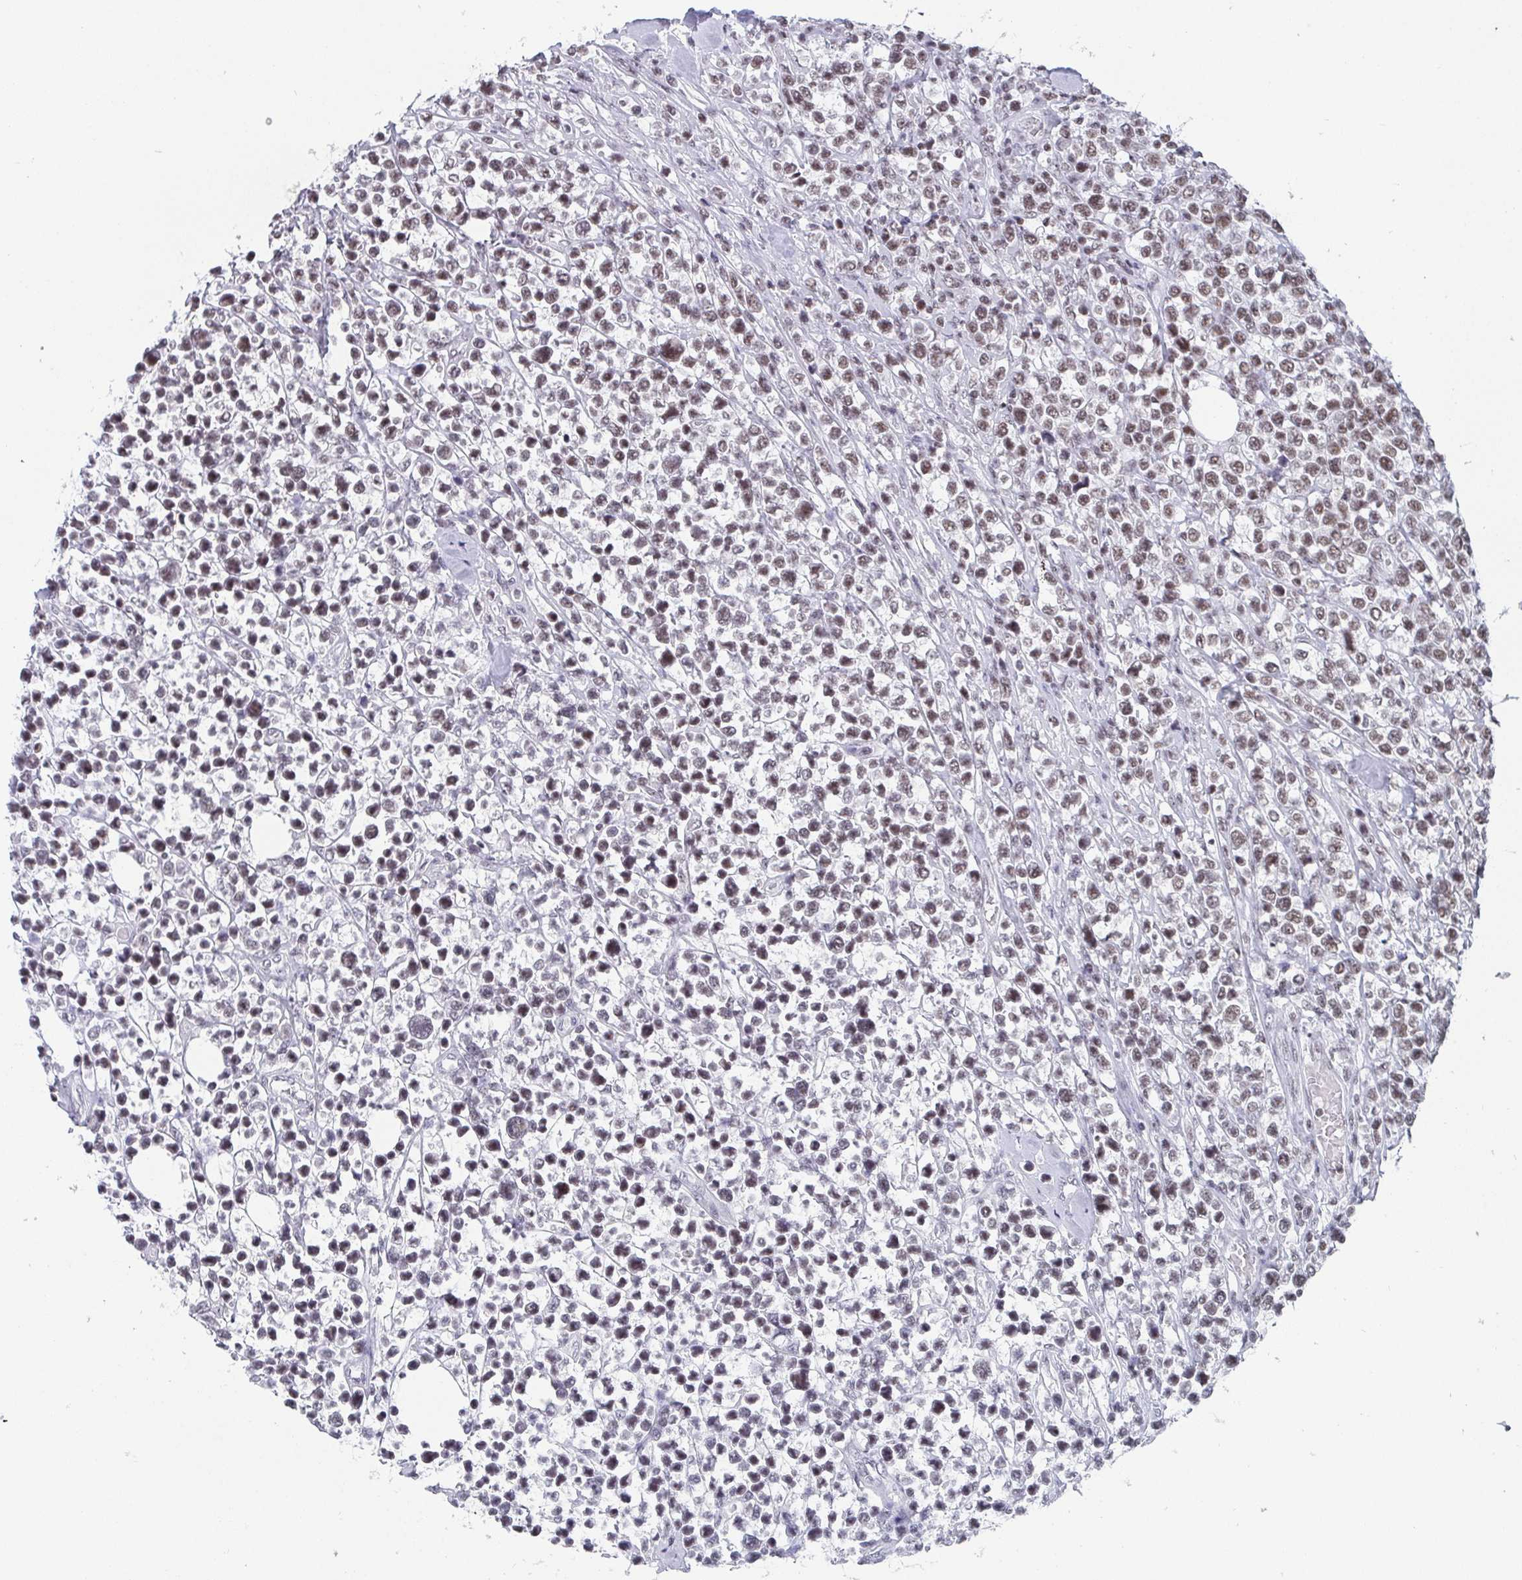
{"staining": {"intensity": "weak", "quantity": "25%-75%", "location": "nuclear"}, "tissue": "lymphoma", "cell_type": "Tumor cells", "image_type": "cancer", "snomed": [{"axis": "morphology", "description": "Malignant lymphoma, non-Hodgkin's type, High grade"}, {"axis": "topography", "description": "Soft tissue"}], "caption": "There is low levels of weak nuclear expression in tumor cells of high-grade malignant lymphoma, non-Hodgkin's type, as demonstrated by immunohistochemical staining (brown color).", "gene": "CTCF", "patient": {"sex": "female", "age": 56}}